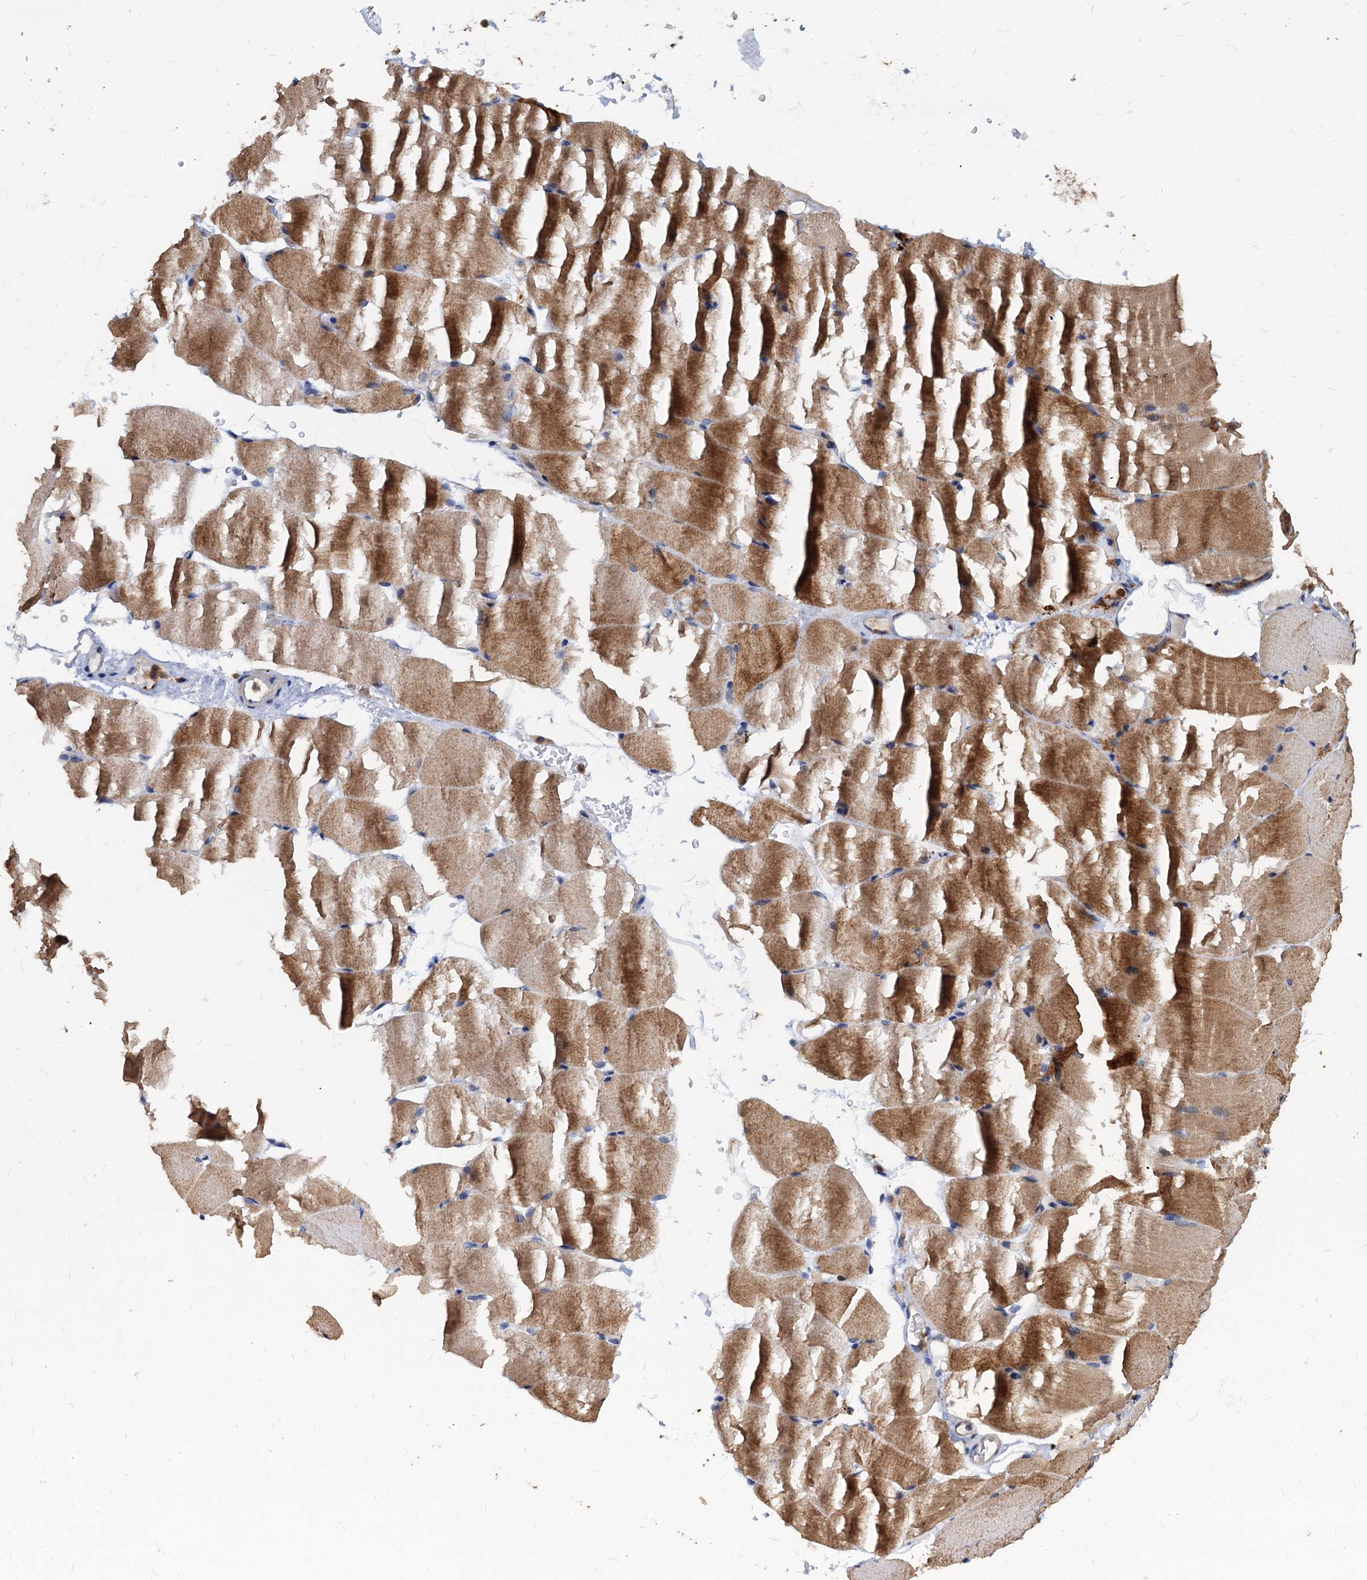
{"staining": {"intensity": "moderate", "quantity": ">75%", "location": "cytoplasmic/membranous"}, "tissue": "skeletal muscle", "cell_type": "Myocytes", "image_type": "normal", "snomed": [{"axis": "morphology", "description": "Normal tissue, NOS"}, {"axis": "topography", "description": "Skeletal muscle"}, {"axis": "topography", "description": "Parathyroid gland"}], "caption": "Immunohistochemical staining of normal skeletal muscle displays moderate cytoplasmic/membranous protein staining in about >75% of myocytes. (Stains: DAB (3,3'-diaminobenzidine) in brown, nuclei in blue, Microscopy: brightfield microscopy at high magnification).", "gene": "LCP2", "patient": {"sex": "female", "age": 37}}